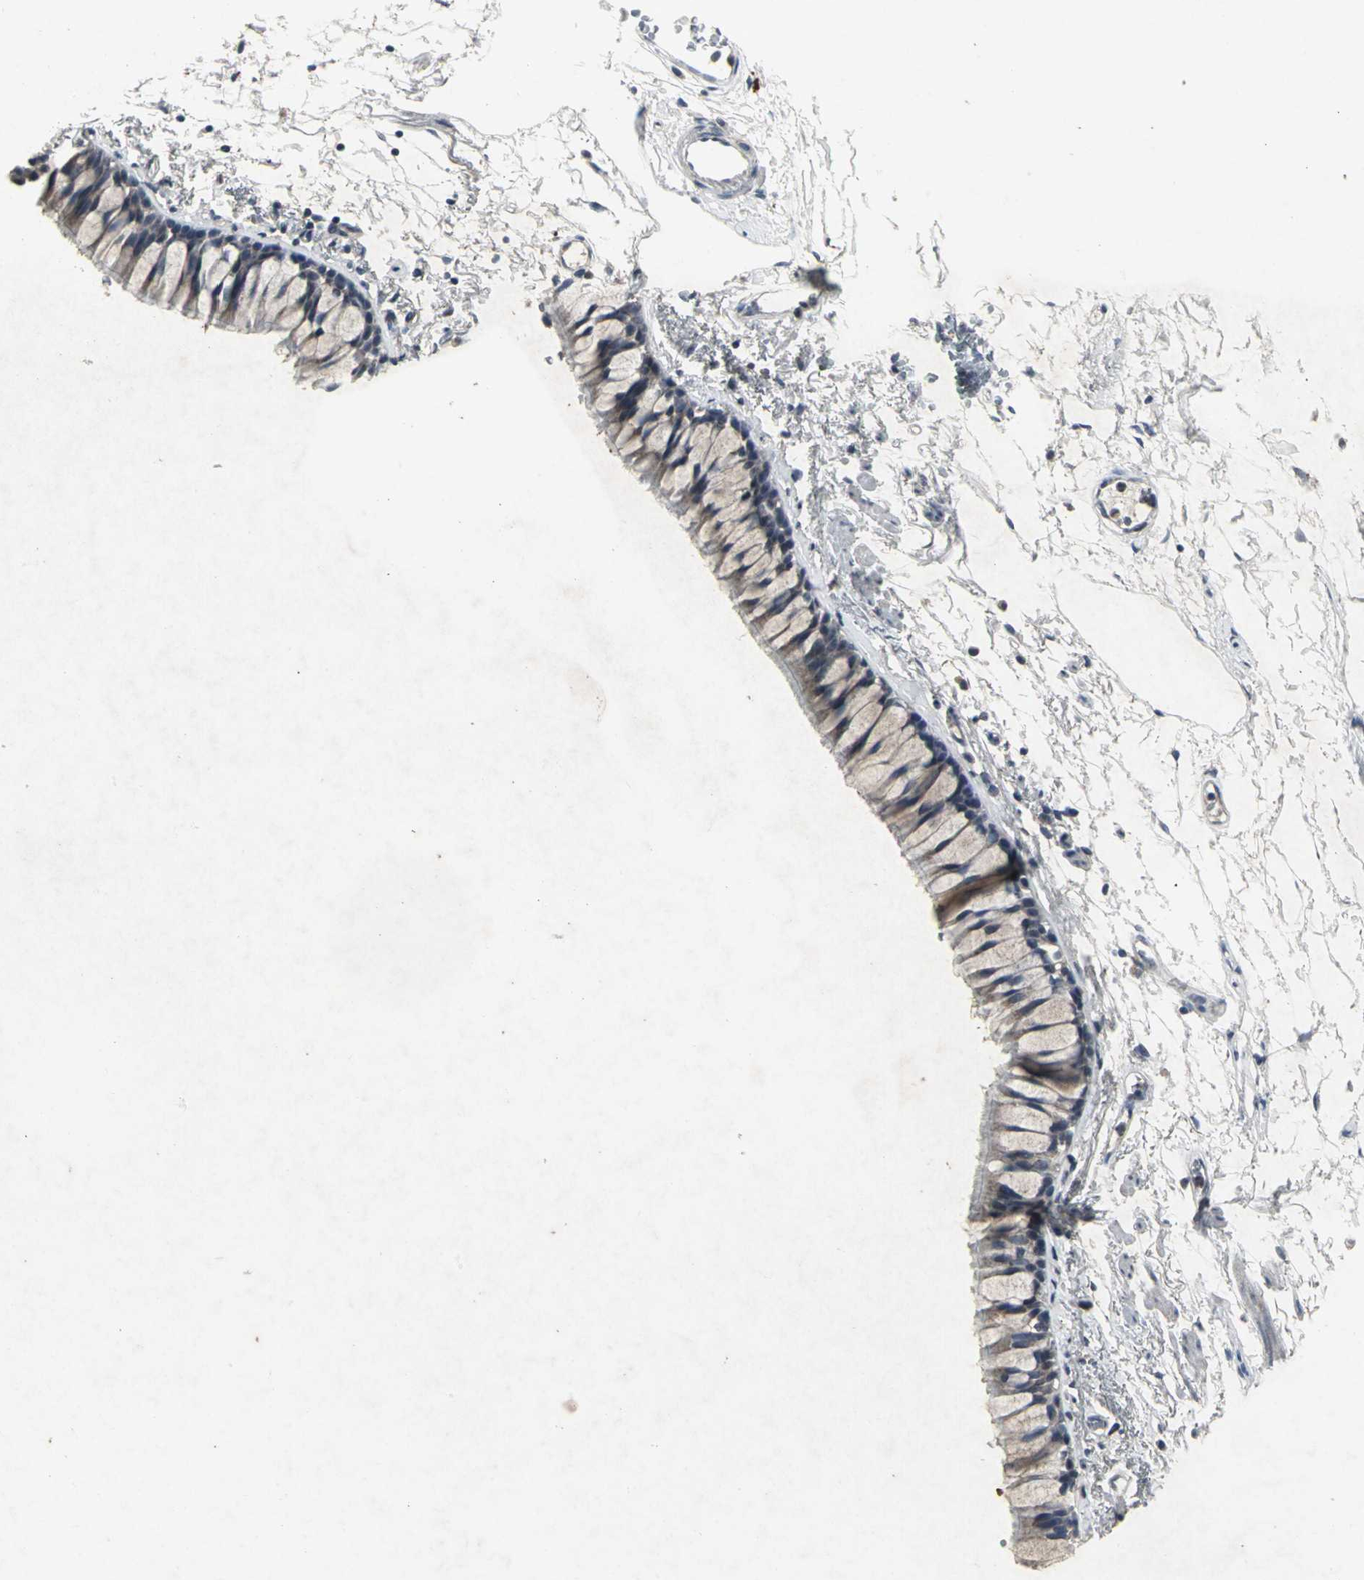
{"staining": {"intensity": "moderate", "quantity": ">75%", "location": "cytoplasmic/membranous"}, "tissue": "bronchus", "cell_type": "Respiratory epithelial cells", "image_type": "normal", "snomed": [{"axis": "morphology", "description": "Normal tissue, NOS"}, {"axis": "topography", "description": "Bronchus"}], "caption": "Respiratory epithelial cells display medium levels of moderate cytoplasmic/membranous positivity in approximately >75% of cells in unremarkable human bronchus. (brown staining indicates protein expression, while blue staining denotes nuclei).", "gene": "BMP4", "patient": {"sex": "female", "age": 73}}